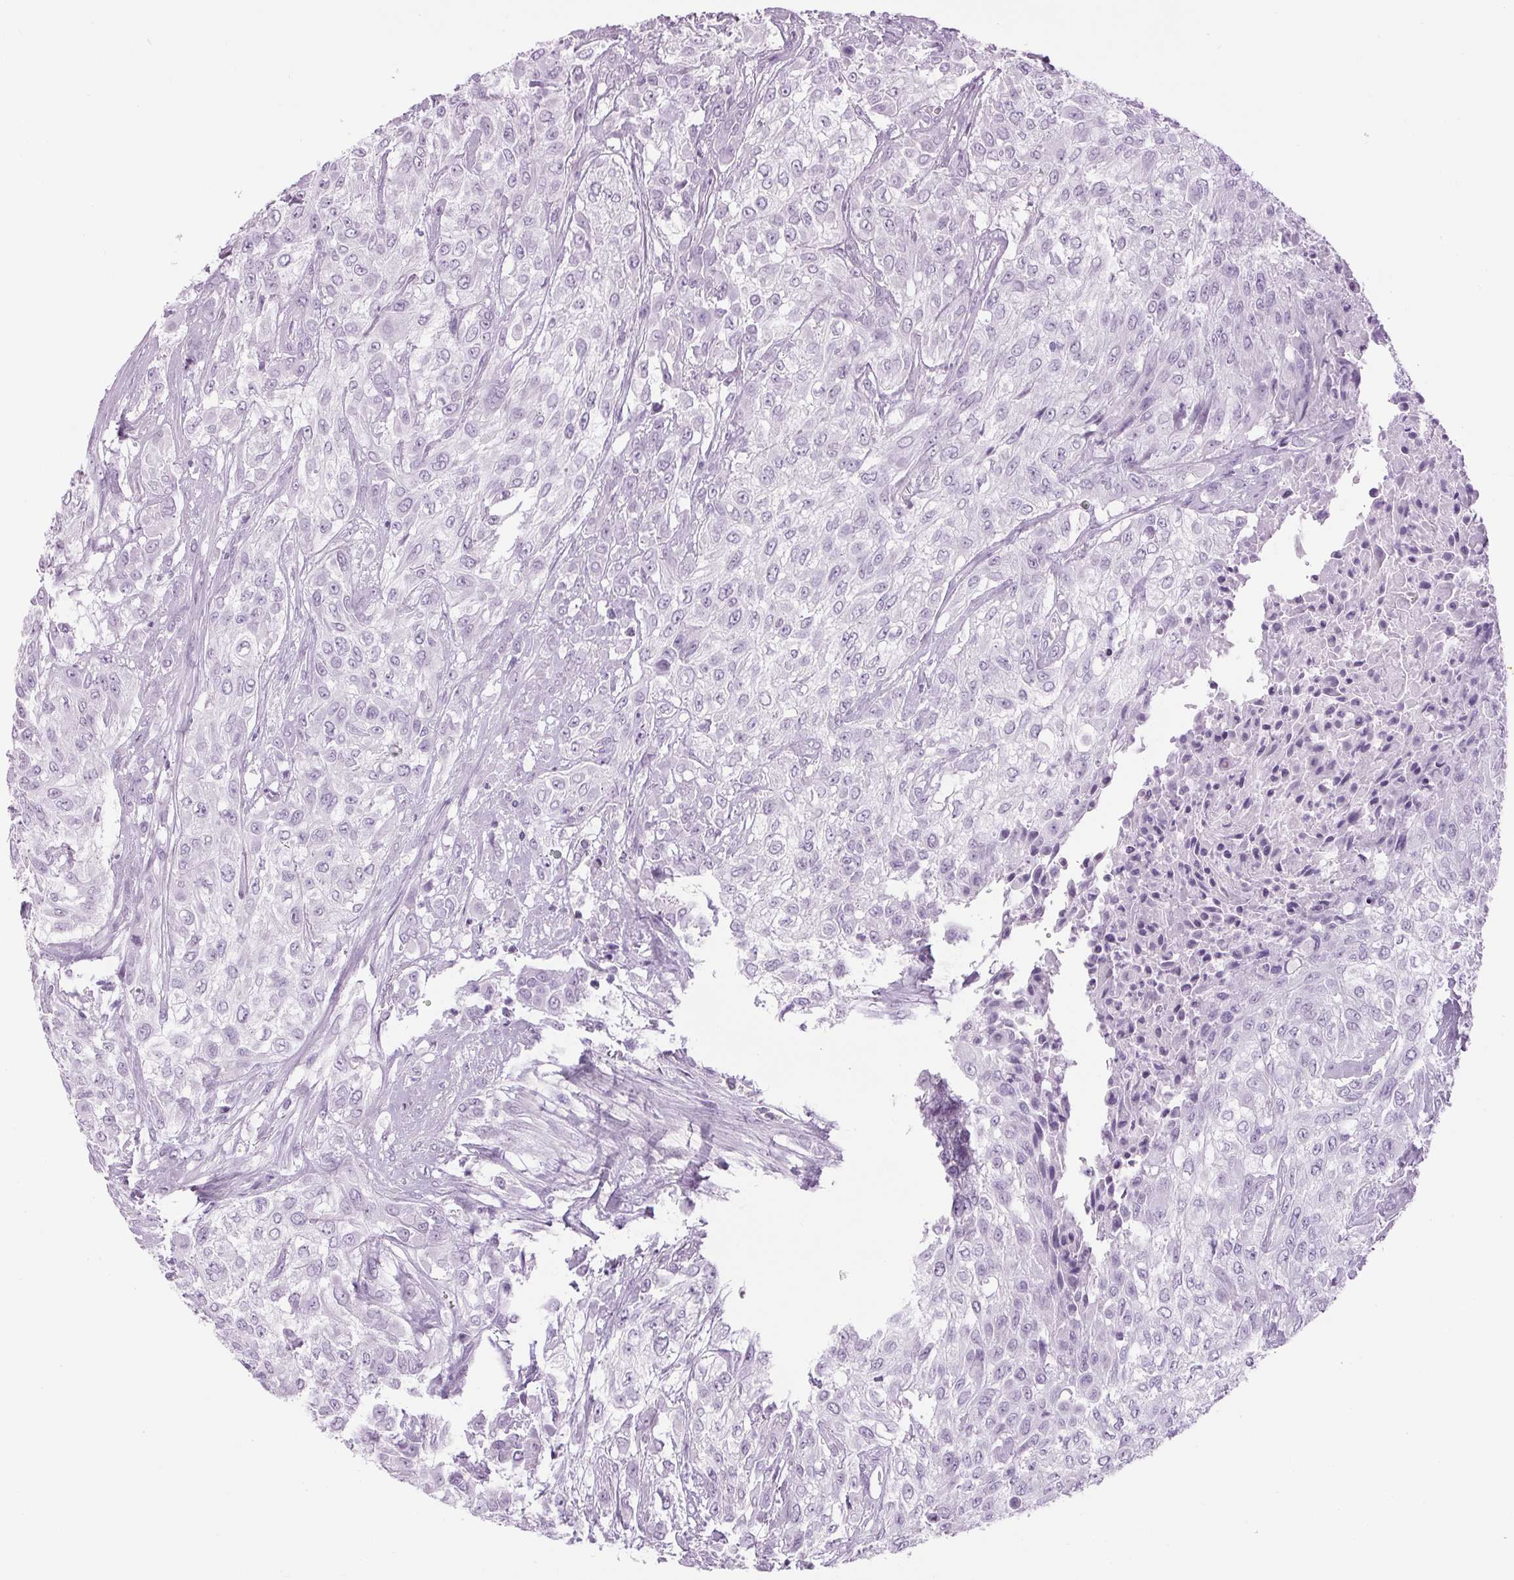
{"staining": {"intensity": "negative", "quantity": "none", "location": "none"}, "tissue": "urothelial cancer", "cell_type": "Tumor cells", "image_type": "cancer", "snomed": [{"axis": "morphology", "description": "Urothelial carcinoma, High grade"}, {"axis": "topography", "description": "Urinary bladder"}], "caption": "The photomicrograph reveals no significant positivity in tumor cells of high-grade urothelial carcinoma.", "gene": "PPP1R1A", "patient": {"sex": "male", "age": 57}}